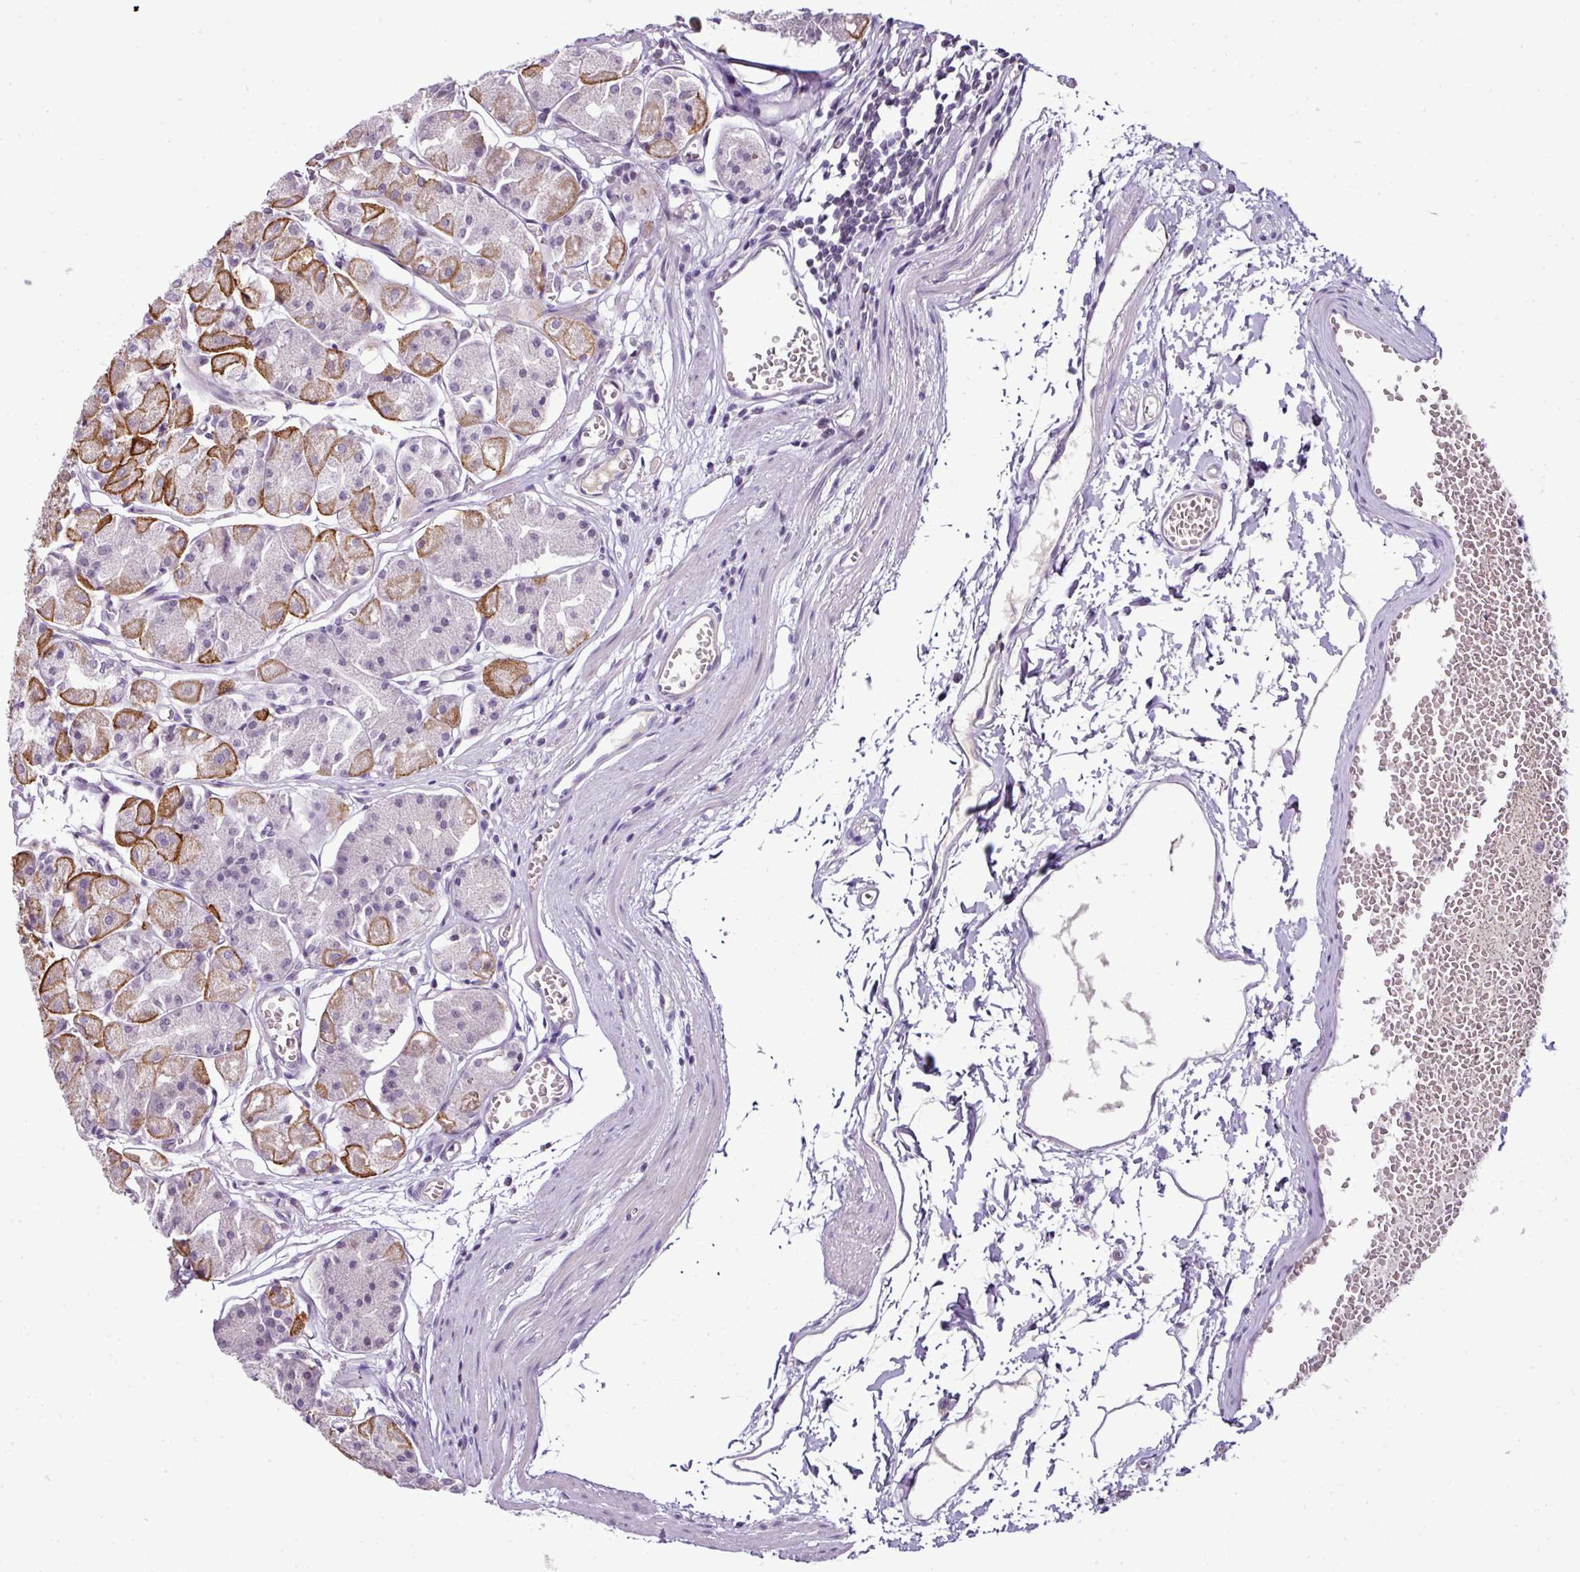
{"staining": {"intensity": "strong", "quantity": "25%-75%", "location": "cytoplasmic/membranous"}, "tissue": "stomach", "cell_type": "Glandular cells", "image_type": "normal", "snomed": [{"axis": "morphology", "description": "Normal tissue, NOS"}, {"axis": "topography", "description": "Stomach"}], "caption": "Glandular cells demonstrate strong cytoplasmic/membranous positivity in about 25%-75% of cells in benign stomach.", "gene": "TEX30", "patient": {"sex": "male", "age": 55}}